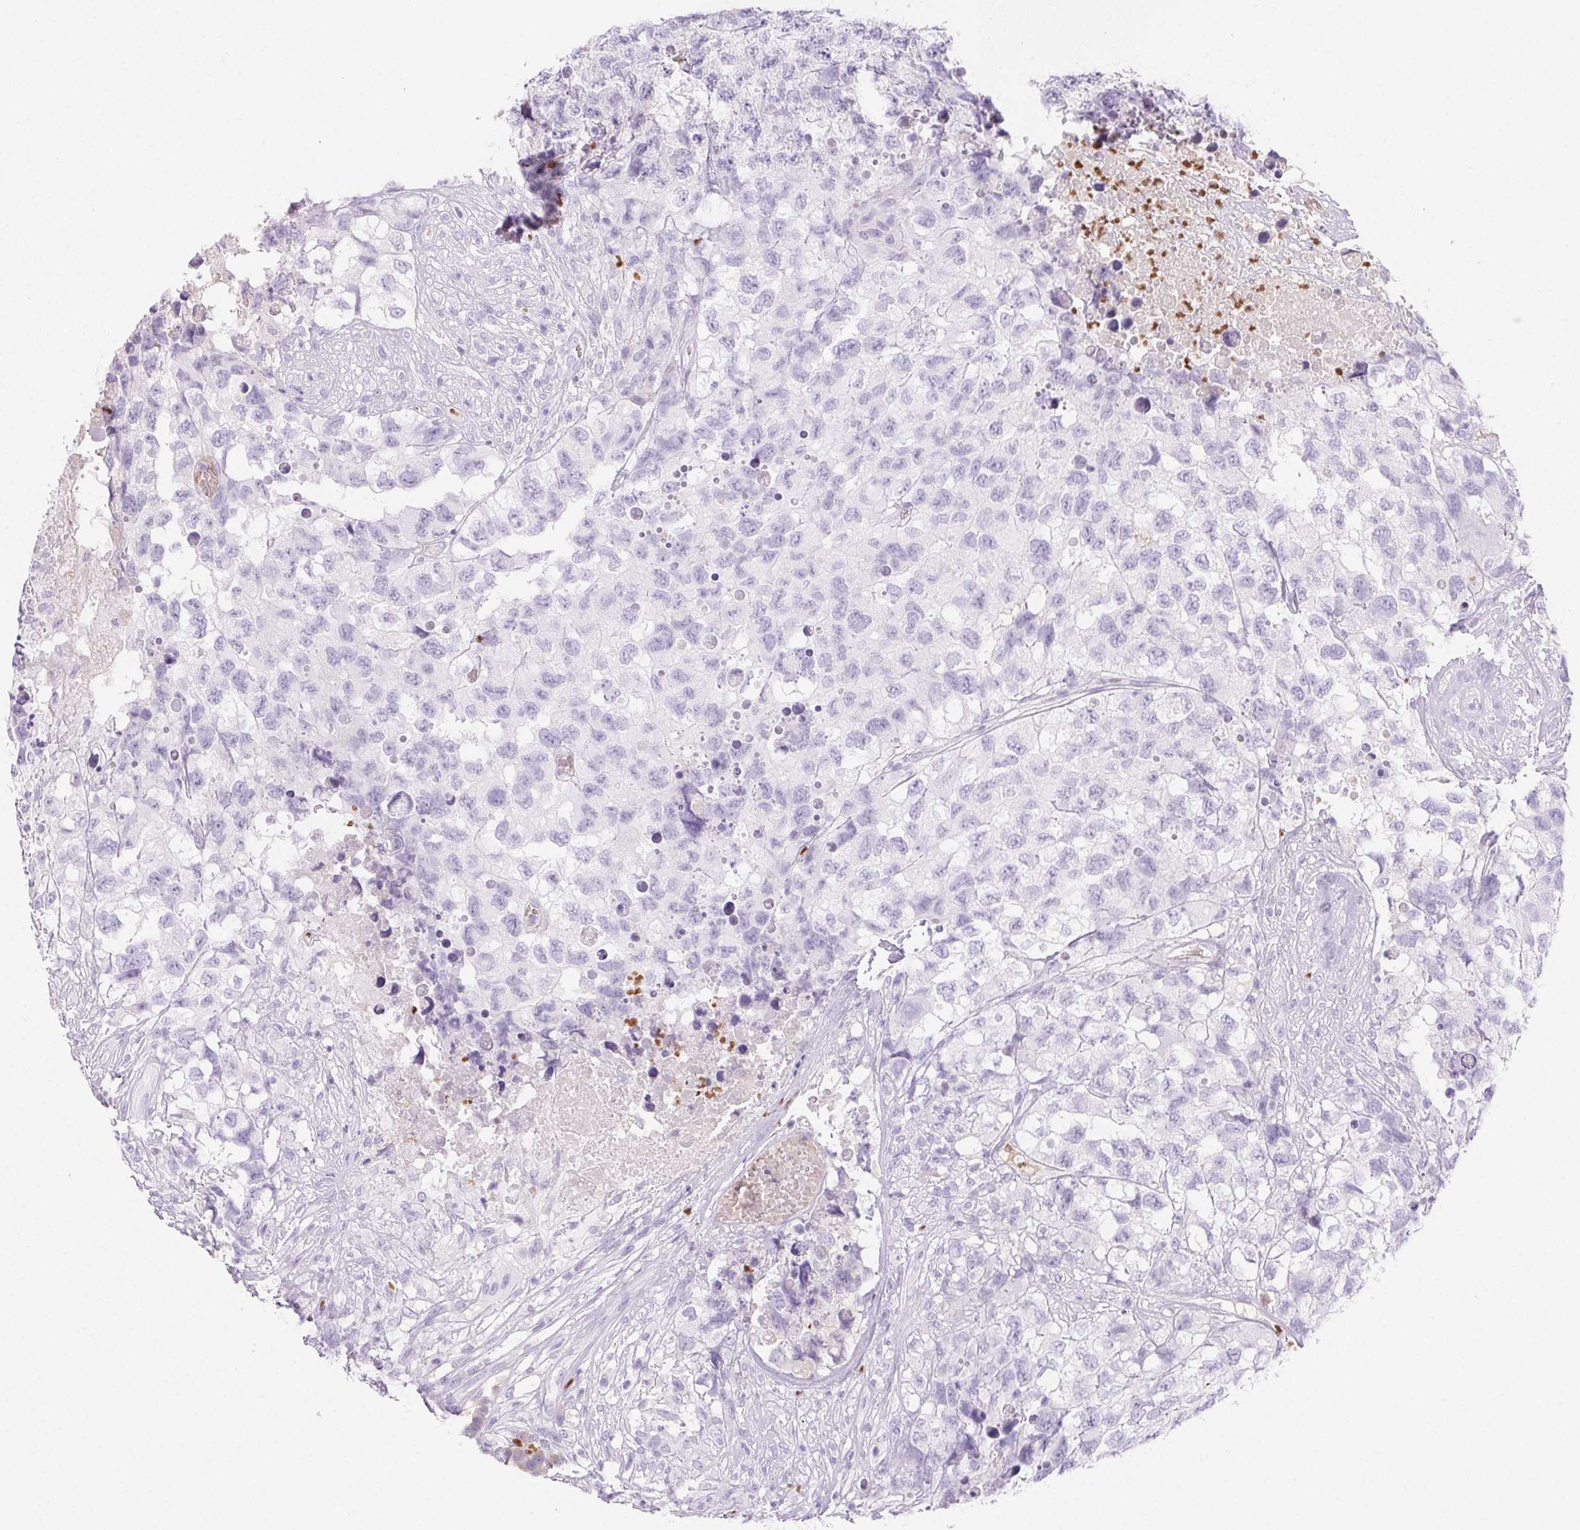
{"staining": {"intensity": "negative", "quantity": "none", "location": "none"}, "tissue": "testis cancer", "cell_type": "Tumor cells", "image_type": "cancer", "snomed": [{"axis": "morphology", "description": "Carcinoma, Embryonal, NOS"}, {"axis": "topography", "description": "Testis"}], "caption": "Immunohistochemistry image of neoplastic tissue: human testis cancer (embryonal carcinoma) stained with DAB (3,3'-diaminobenzidine) displays no significant protein expression in tumor cells. (IHC, brightfield microscopy, high magnification).", "gene": "PADI4", "patient": {"sex": "male", "age": 83}}